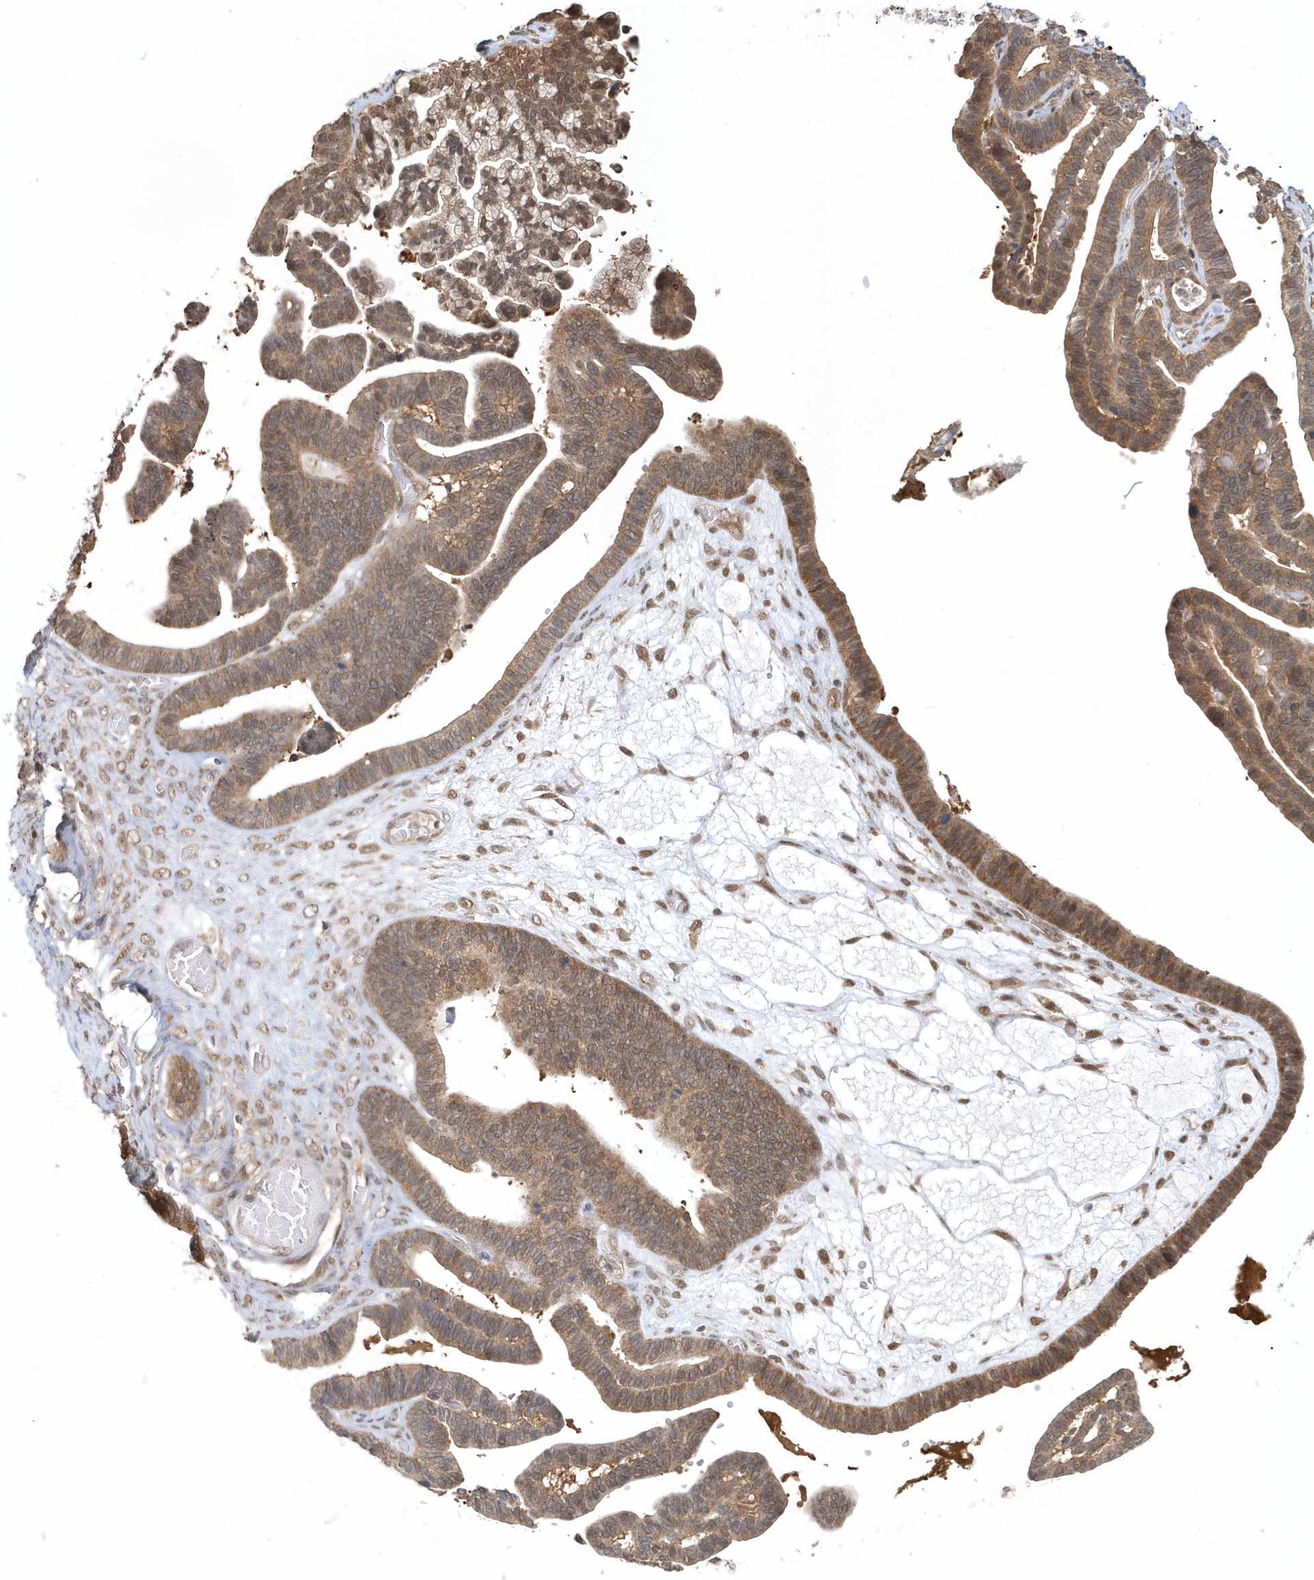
{"staining": {"intensity": "moderate", "quantity": ">75%", "location": "cytoplasmic/membranous,nuclear"}, "tissue": "ovarian cancer", "cell_type": "Tumor cells", "image_type": "cancer", "snomed": [{"axis": "morphology", "description": "Cystadenocarcinoma, serous, NOS"}, {"axis": "topography", "description": "Ovary"}], "caption": "The immunohistochemical stain highlights moderate cytoplasmic/membranous and nuclear expression in tumor cells of ovarian cancer tissue.", "gene": "PSMD6", "patient": {"sex": "female", "age": 56}}